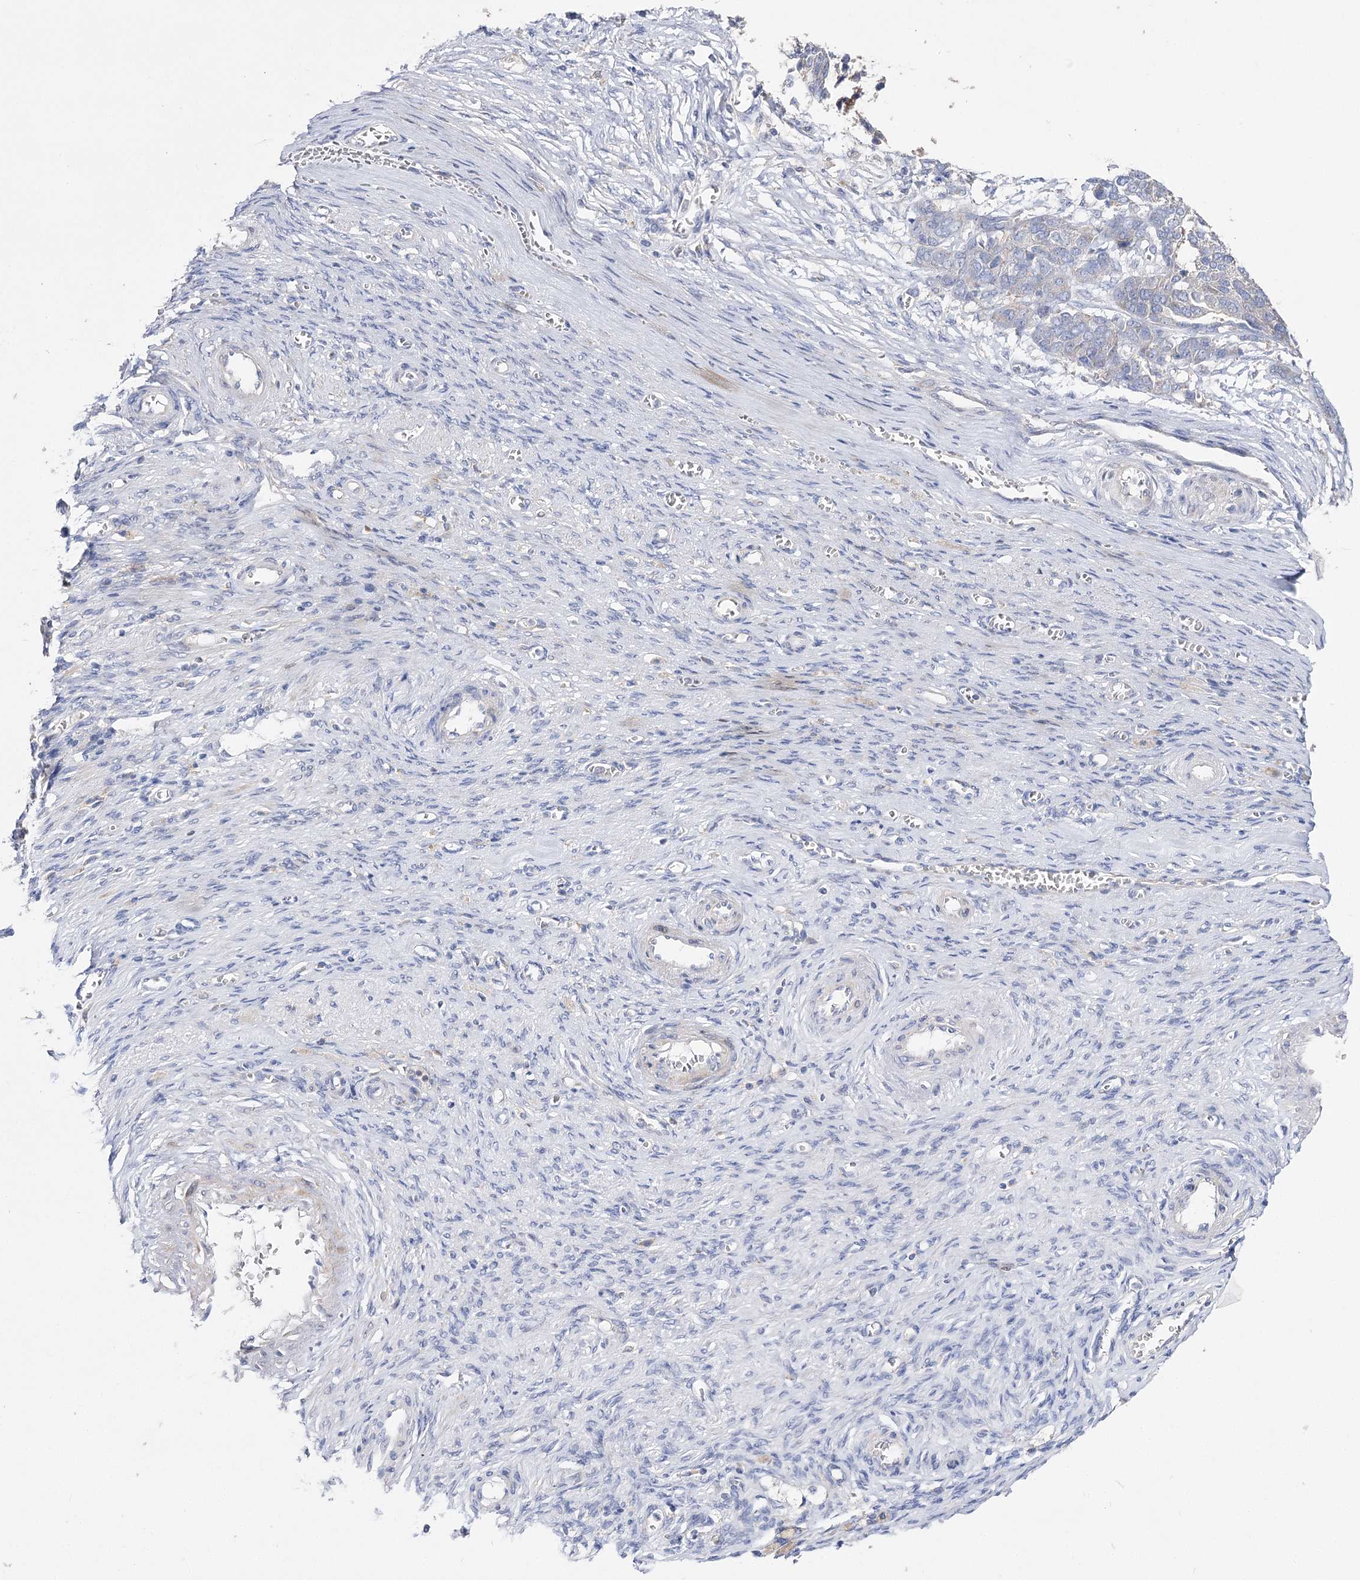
{"staining": {"intensity": "negative", "quantity": "none", "location": "none"}, "tissue": "ovarian cancer", "cell_type": "Tumor cells", "image_type": "cancer", "snomed": [{"axis": "morphology", "description": "Cystadenocarcinoma, serous, NOS"}, {"axis": "topography", "description": "Ovary"}], "caption": "IHC micrograph of human ovarian cancer stained for a protein (brown), which demonstrates no positivity in tumor cells. (DAB immunohistochemistry (IHC) visualized using brightfield microscopy, high magnification).", "gene": "NRAP", "patient": {"sex": "female", "age": 44}}